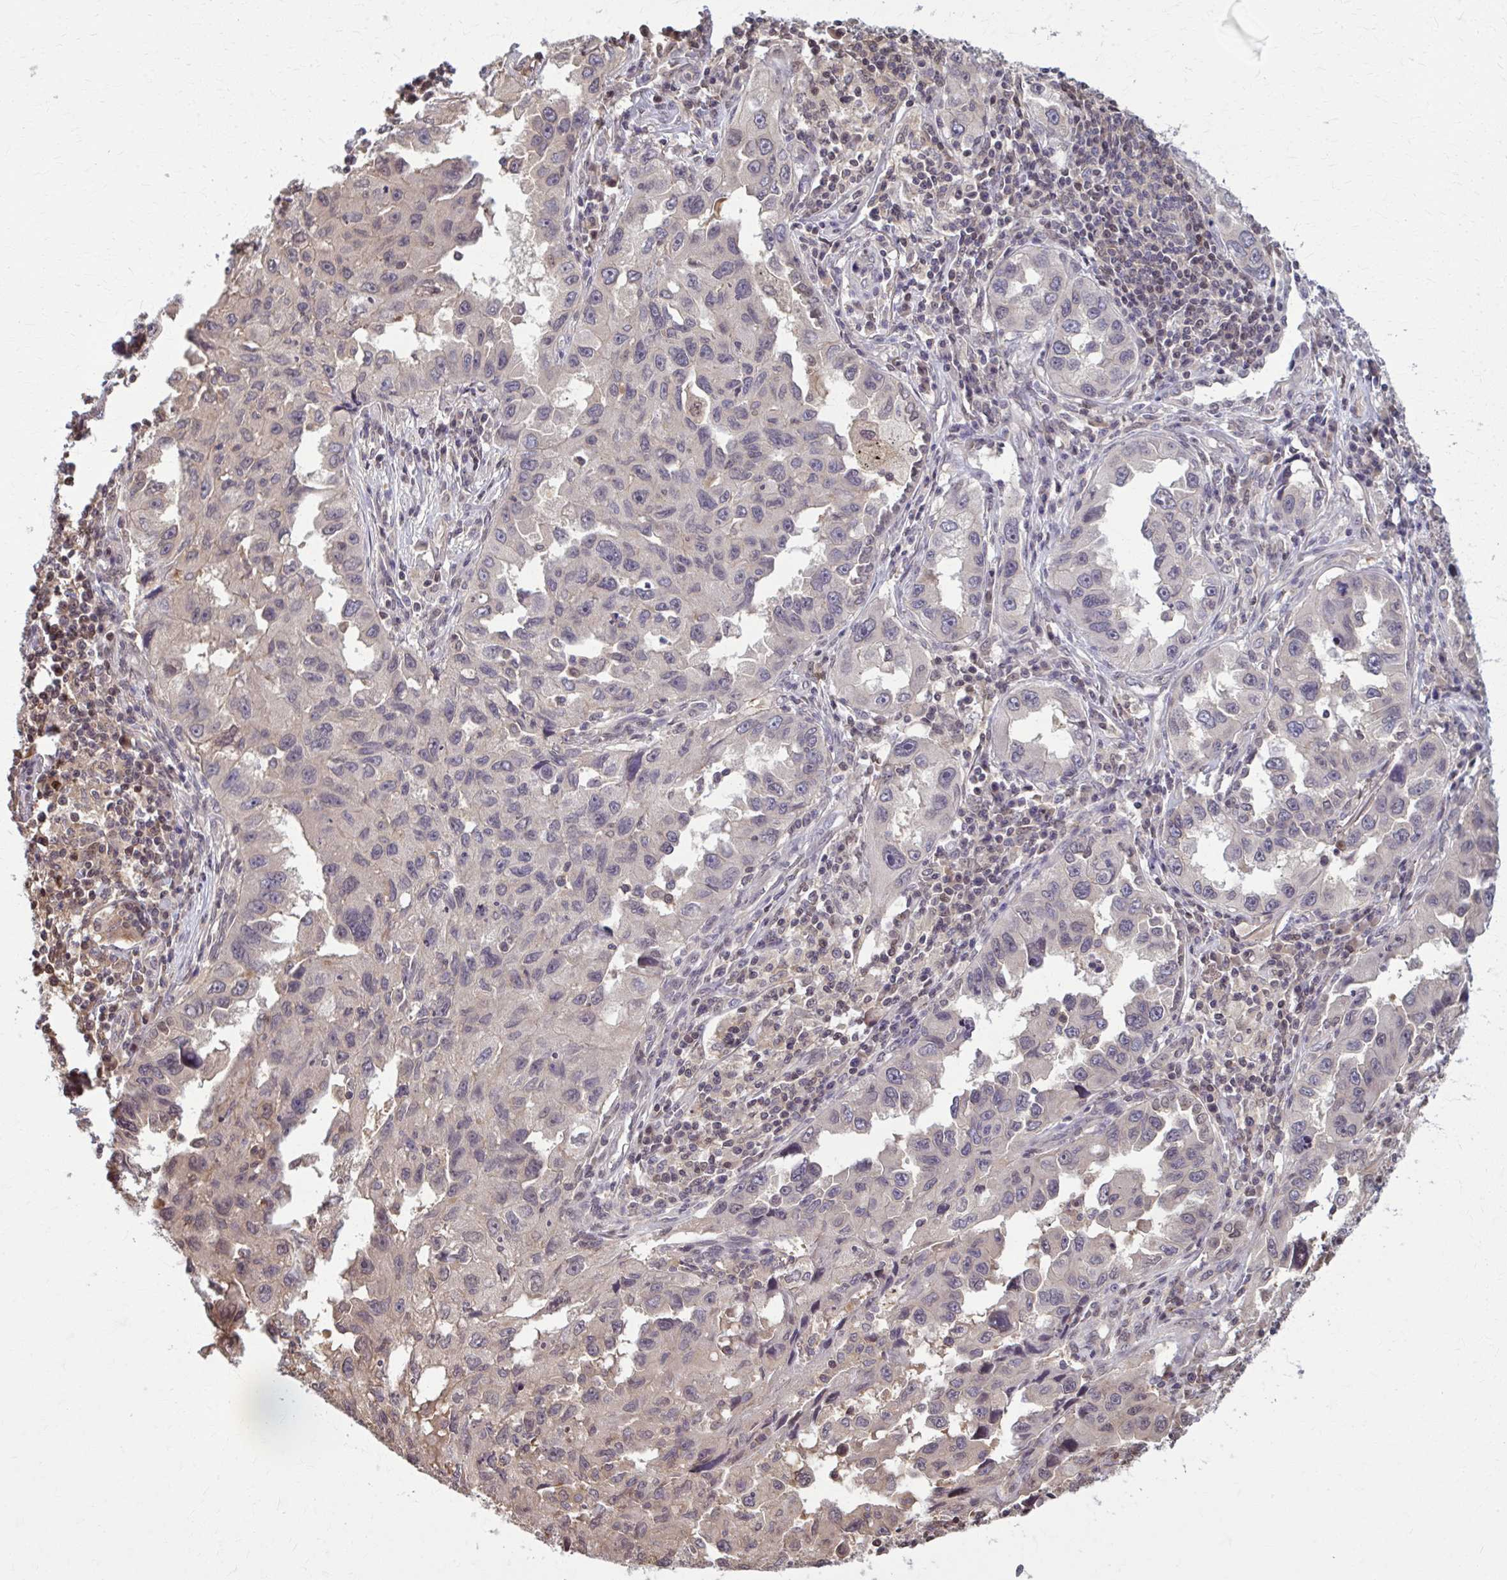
{"staining": {"intensity": "weak", "quantity": "<25%", "location": "cytoplasmic/membranous,nuclear"}, "tissue": "lung cancer", "cell_type": "Tumor cells", "image_type": "cancer", "snomed": [{"axis": "morphology", "description": "Adenocarcinoma, NOS"}, {"axis": "topography", "description": "Lung"}], "caption": "This is an immunohistochemistry (IHC) image of lung cancer. There is no positivity in tumor cells.", "gene": "MDH1", "patient": {"sex": "female", "age": 73}}